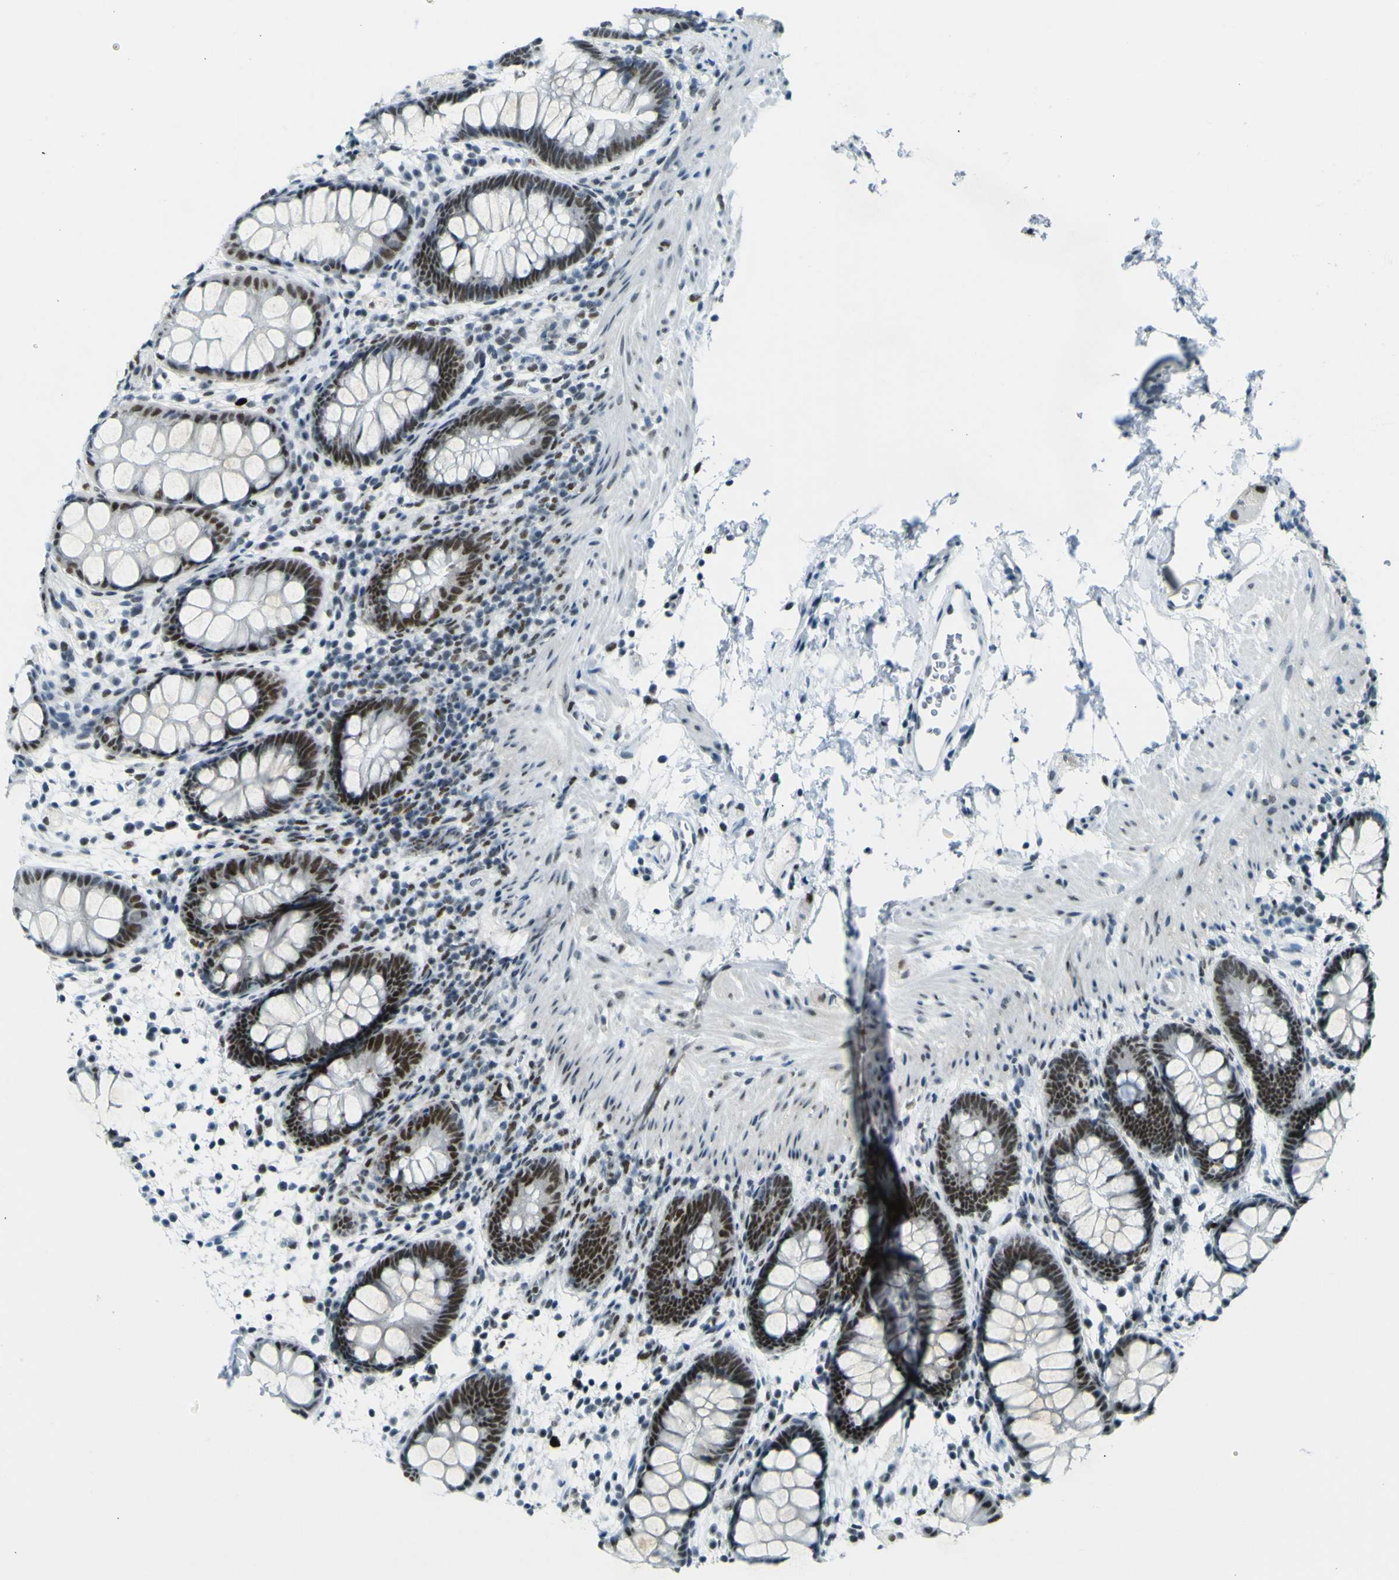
{"staining": {"intensity": "moderate", "quantity": "25%-75%", "location": "nuclear"}, "tissue": "rectum", "cell_type": "Glandular cells", "image_type": "normal", "snomed": [{"axis": "morphology", "description": "Normal tissue, NOS"}, {"axis": "topography", "description": "Rectum"}], "caption": "Protein staining of unremarkable rectum shows moderate nuclear positivity in about 25%-75% of glandular cells. The staining is performed using DAB brown chromogen to label protein expression. The nuclei are counter-stained blue using hematoxylin.", "gene": "CEBPG", "patient": {"sex": "female", "age": 24}}